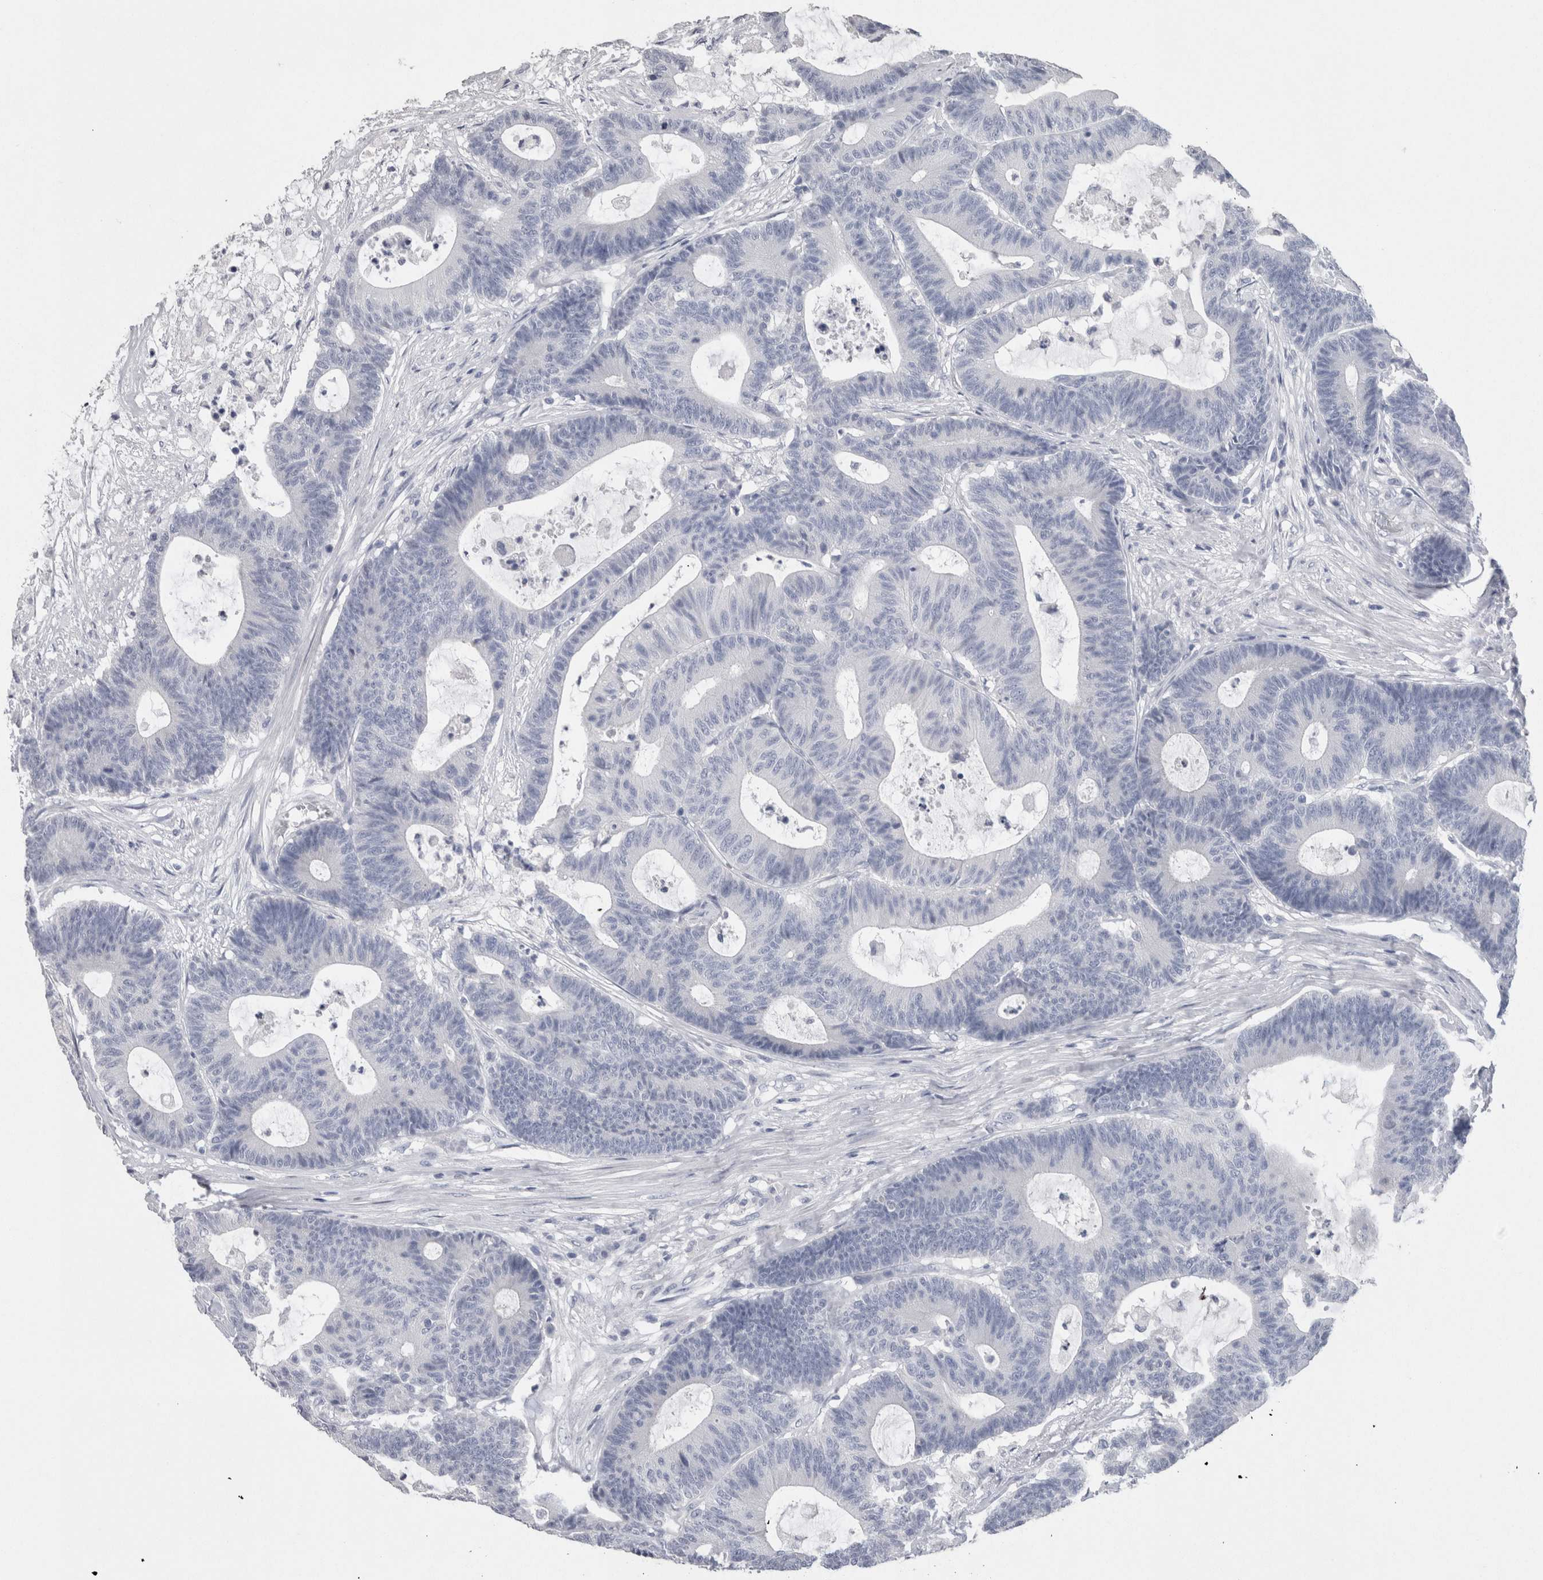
{"staining": {"intensity": "negative", "quantity": "none", "location": "none"}, "tissue": "colorectal cancer", "cell_type": "Tumor cells", "image_type": "cancer", "snomed": [{"axis": "morphology", "description": "Adenocarcinoma, NOS"}, {"axis": "topography", "description": "Colon"}], "caption": "Tumor cells show no significant positivity in colorectal cancer (adenocarcinoma). The staining is performed using DAB (3,3'-diaminobenzidine) brown chromogen with nuclei counter-stained in using hematoxylin.", "gene": "CA8", "patient": {"sex": "female", "age": 84}}